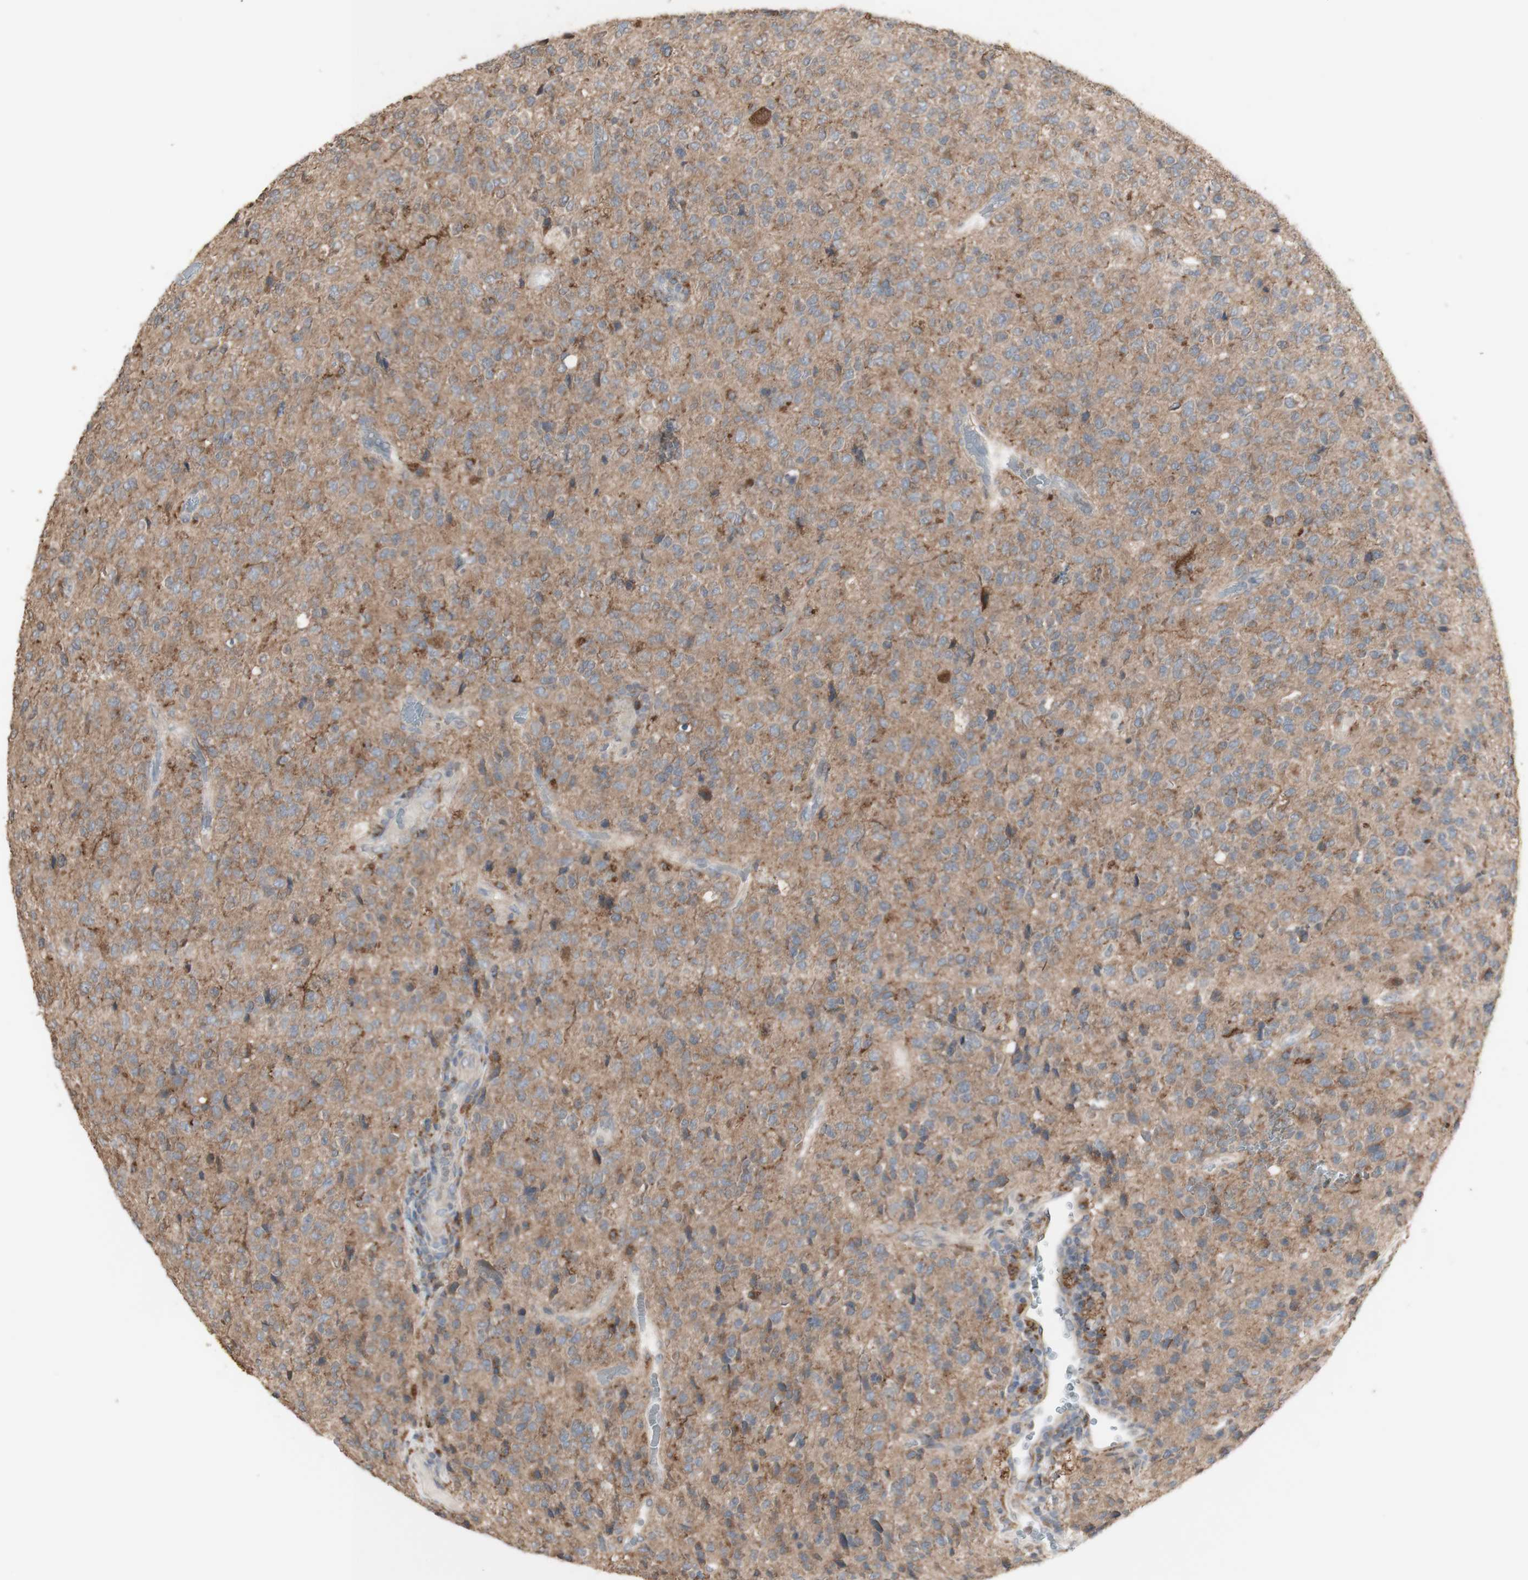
{"staining": {"intensity": "weak", "quantity": "<25%", "location": "cytoplasmic/membranous"}, "tissue": "glioma", "cell_type": "Tumor cells", "image_type": "cancer", "snomed": [{"axis": "morphology", "description": "Glioma, malignant, High grade"}, {"axis": "topography", "description": "pancreas cauda"}], "caption": "Malignant high-grade glioma stained for a protein using IHC exhibits no positivity tumor cells.", "gene": "ATP6V1E1", "patient": {"sex": "male", "age": 60}}